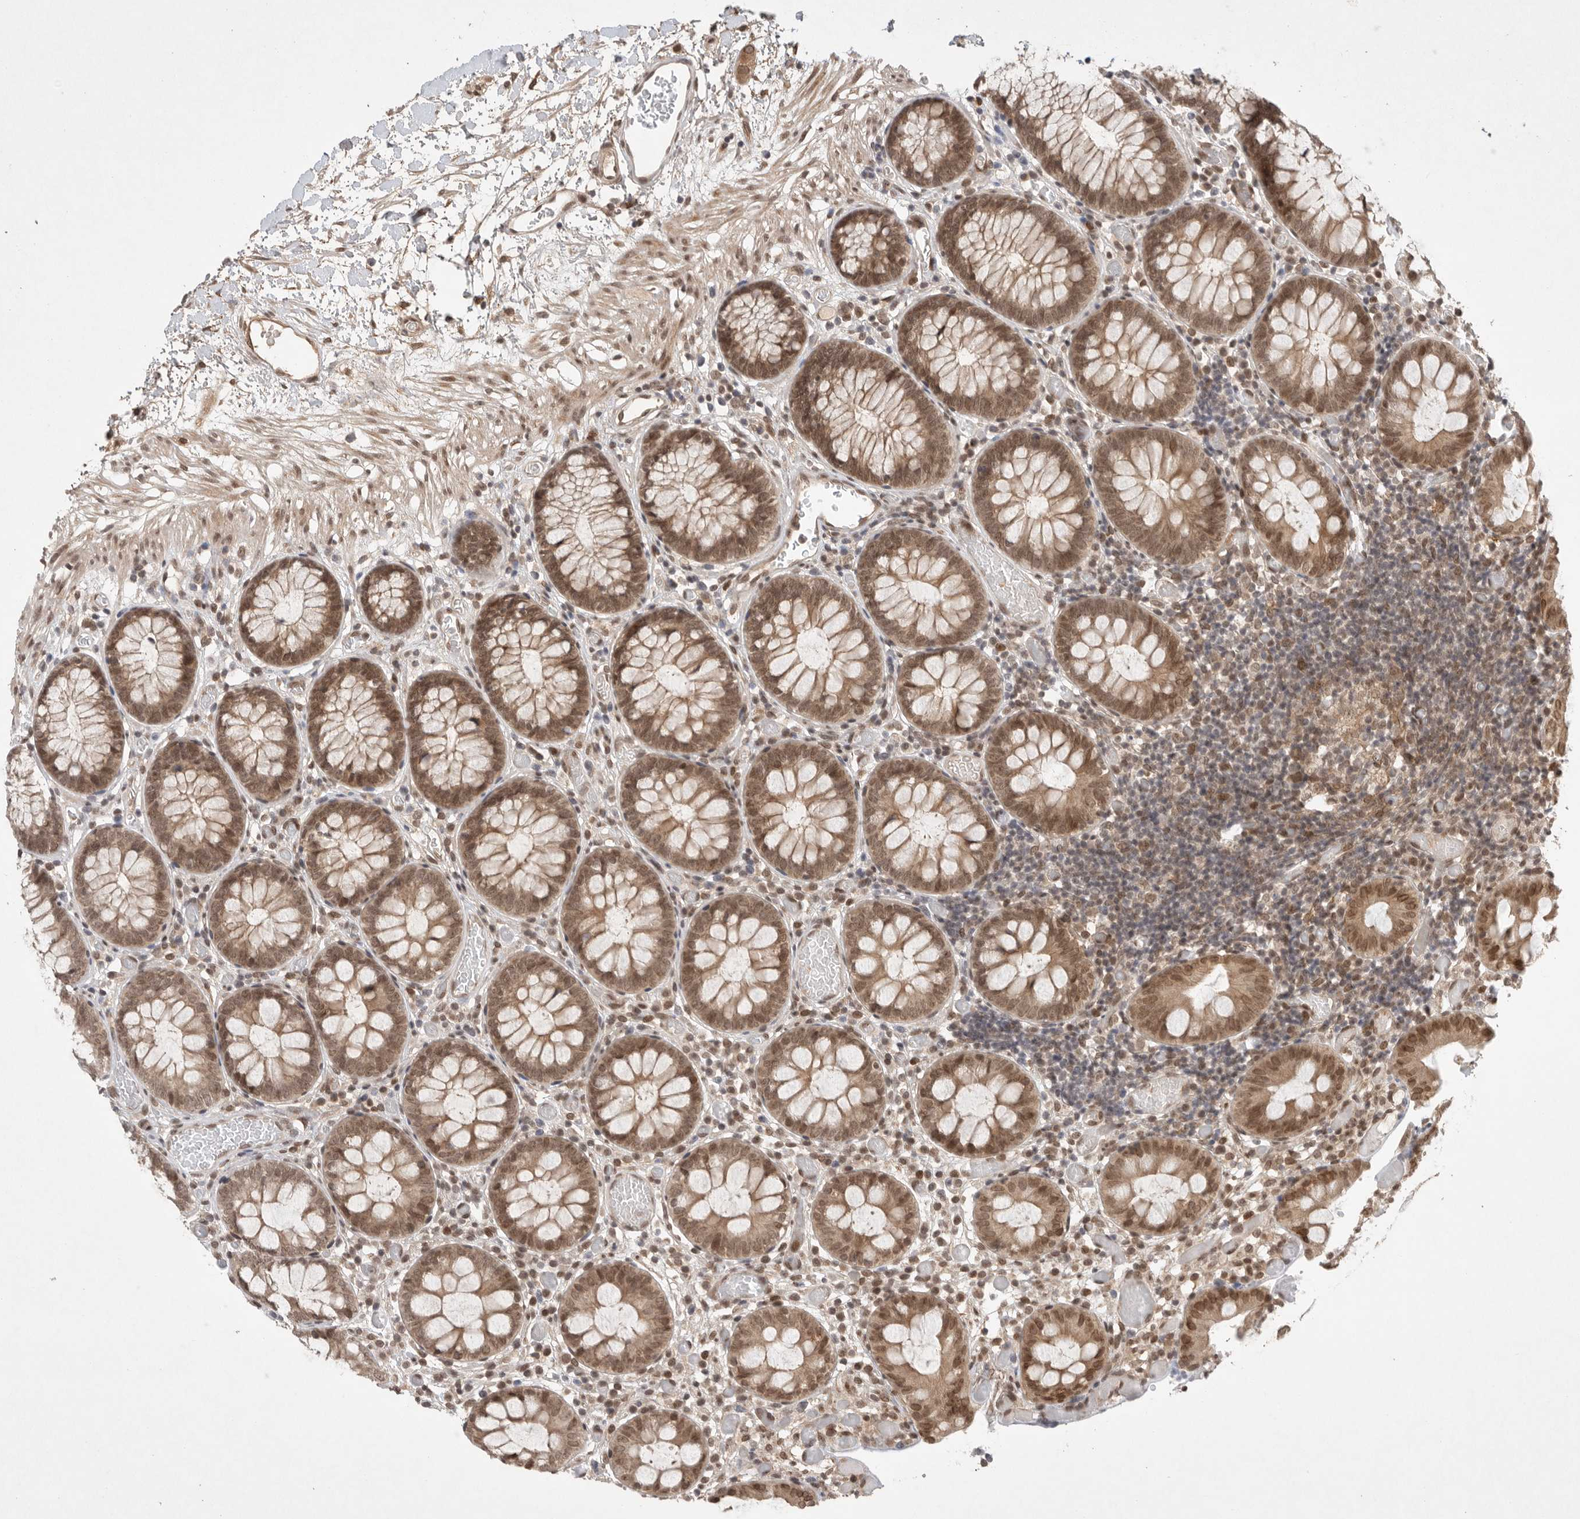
{"staining": {"intensity": "moderate", "quantity": ">75%", "location": "cytoplasmic/membranous,nuclear"}, "tissue": "colon", "cell_type": "Endothelial cells", "image_type": "normal", "snomed": [{"axis": "morphology", "description": "Normal tissue, NOS"}, {"axis": "topography", "description": "Colon"}], "caption": "Immunohistochemical staining of normal colon displays >75% levels of moderate cytoplasmic/membranous,nuclear protein positivity in about >75% of endothelial cells. (brown staining indicates protein expression, while blue staining denotes nuclei).", "gene": "LEMD3", "patient": {"sex": "male", "age": 14}}